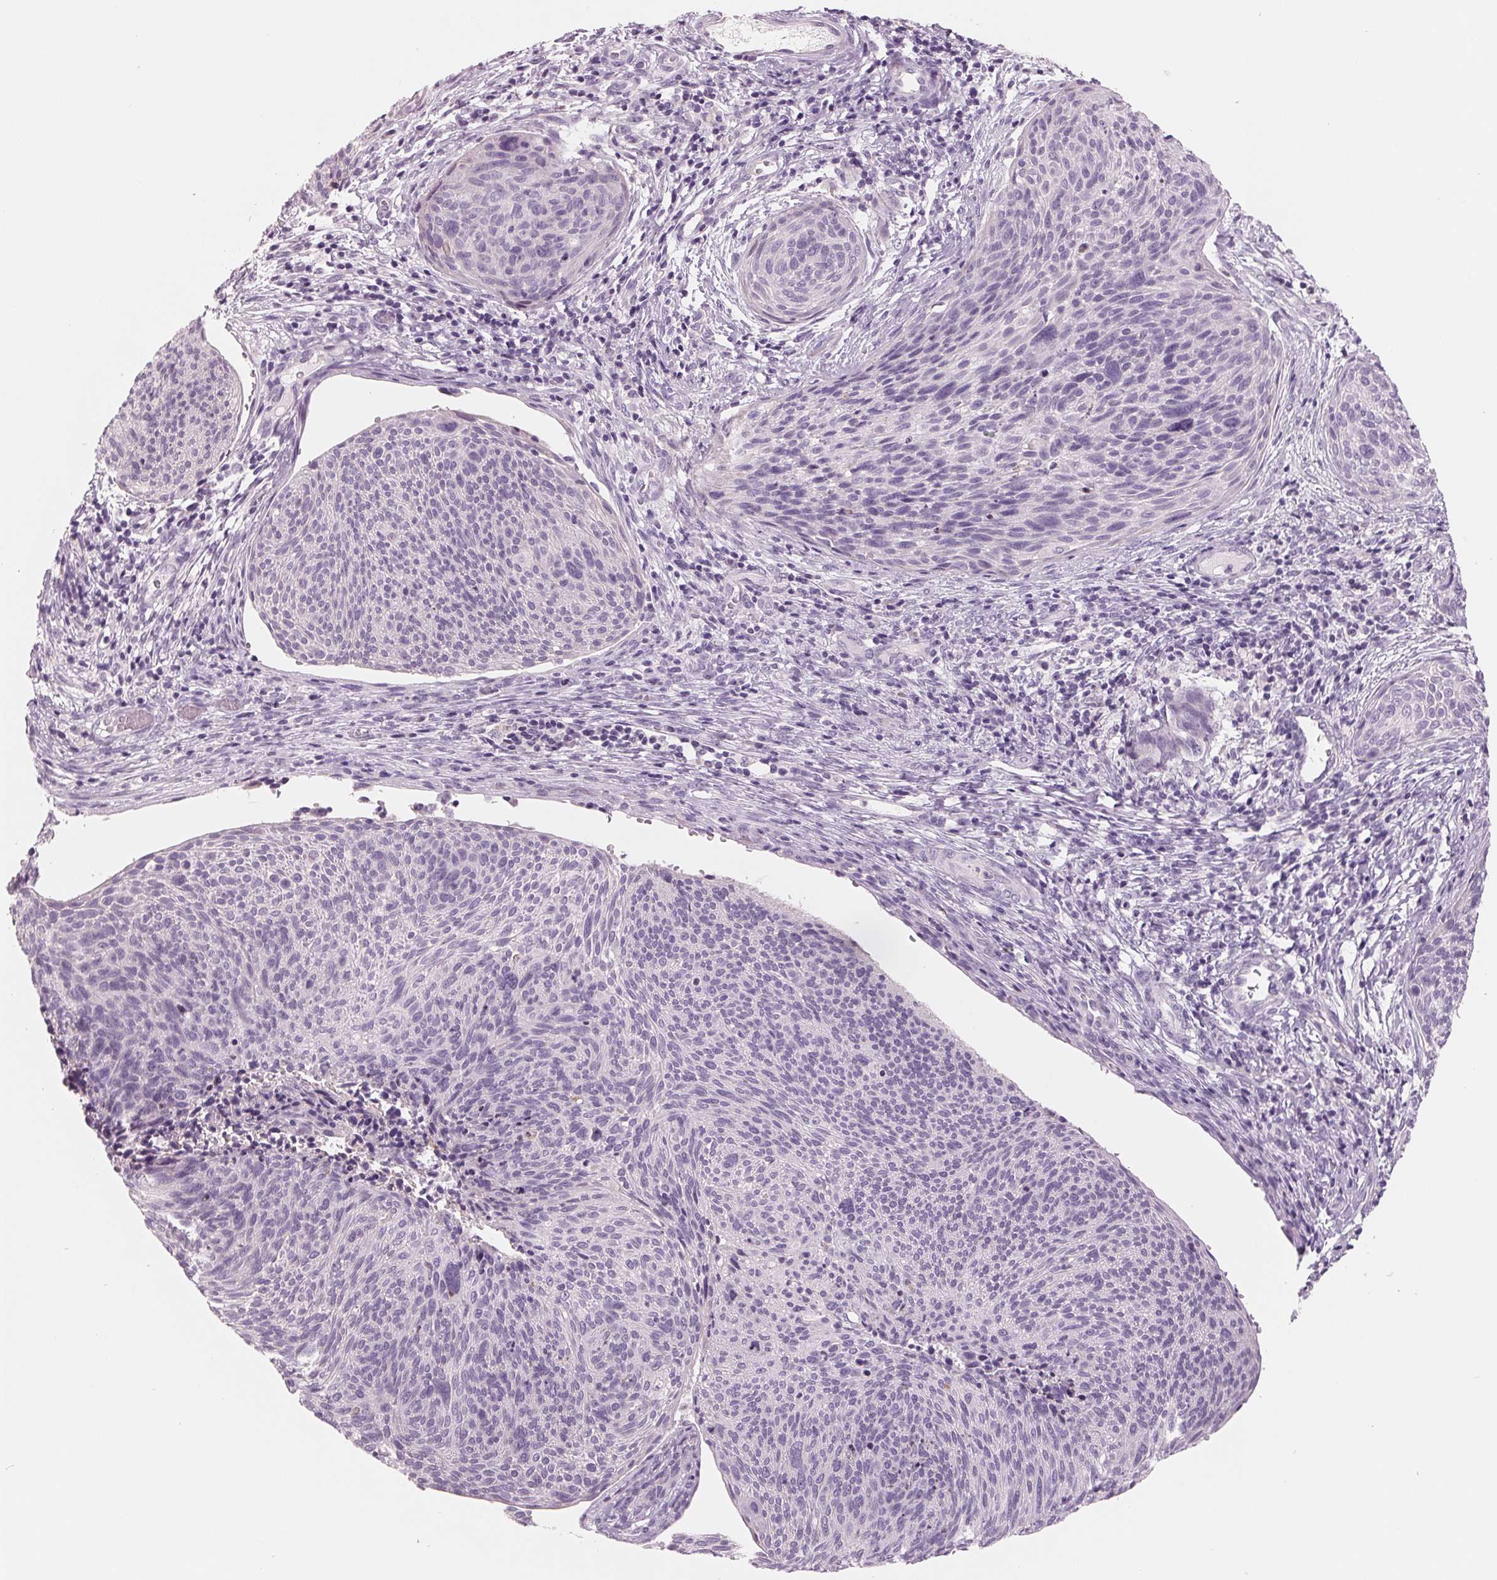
{"staining": {"intensity": "negative", "quantity": "none", "location": "none"}, "tissue": "cervical cancer", "cell_type": "Tumor cells", "image_type": "cancer", "snomed": [{"axis": "morphology", "description": "Squamous cell carcinoma, NOS"}, {"axis": "topography", "description": "Cervix"}], "caption": "Tumor cells show no significant staining in cervical squamous cell carcinoma.", "gene": "FTCD", "patient": {"sex": "female", "age": 49}}